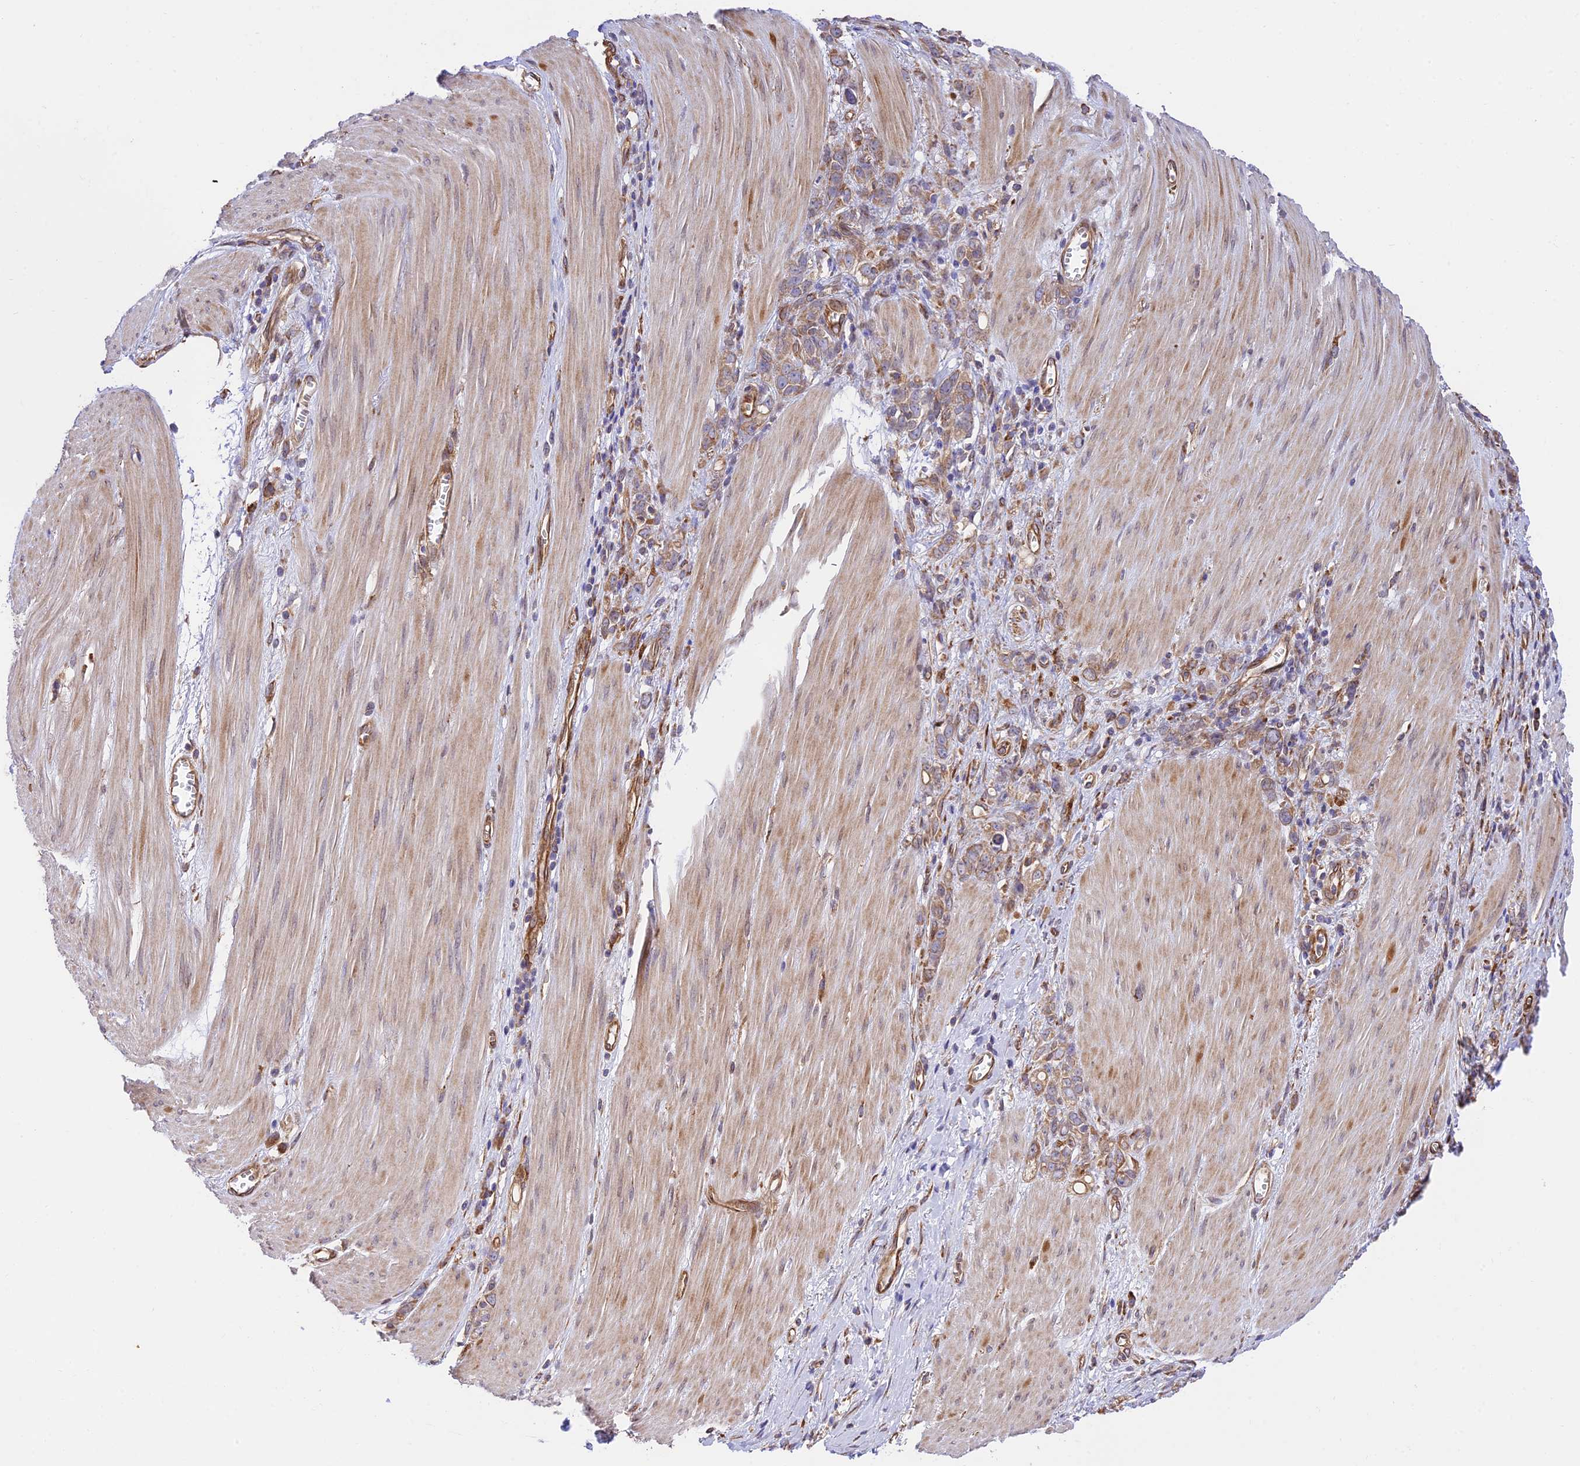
{"staining": {"intensity": "weak", "quantity": "<25%", "location": "cytoplasmic/membranous"}, "tissue": "stomach cancer", "cell_type": "Tumor cells", "image_type": "cancer", "snomed": [{"axis": "morphology", "description": "Adenocarcinoma, NOS"}, {"axis": "topography", "description": "Stomach"}], "caption": "This is an immunohistochemistry (IHC) image of human stomach adenocarcinoma. There is no staining in tumor cells.", "gene": "EXOC3L4", "patient": {"sex": "female", "age": 76}}